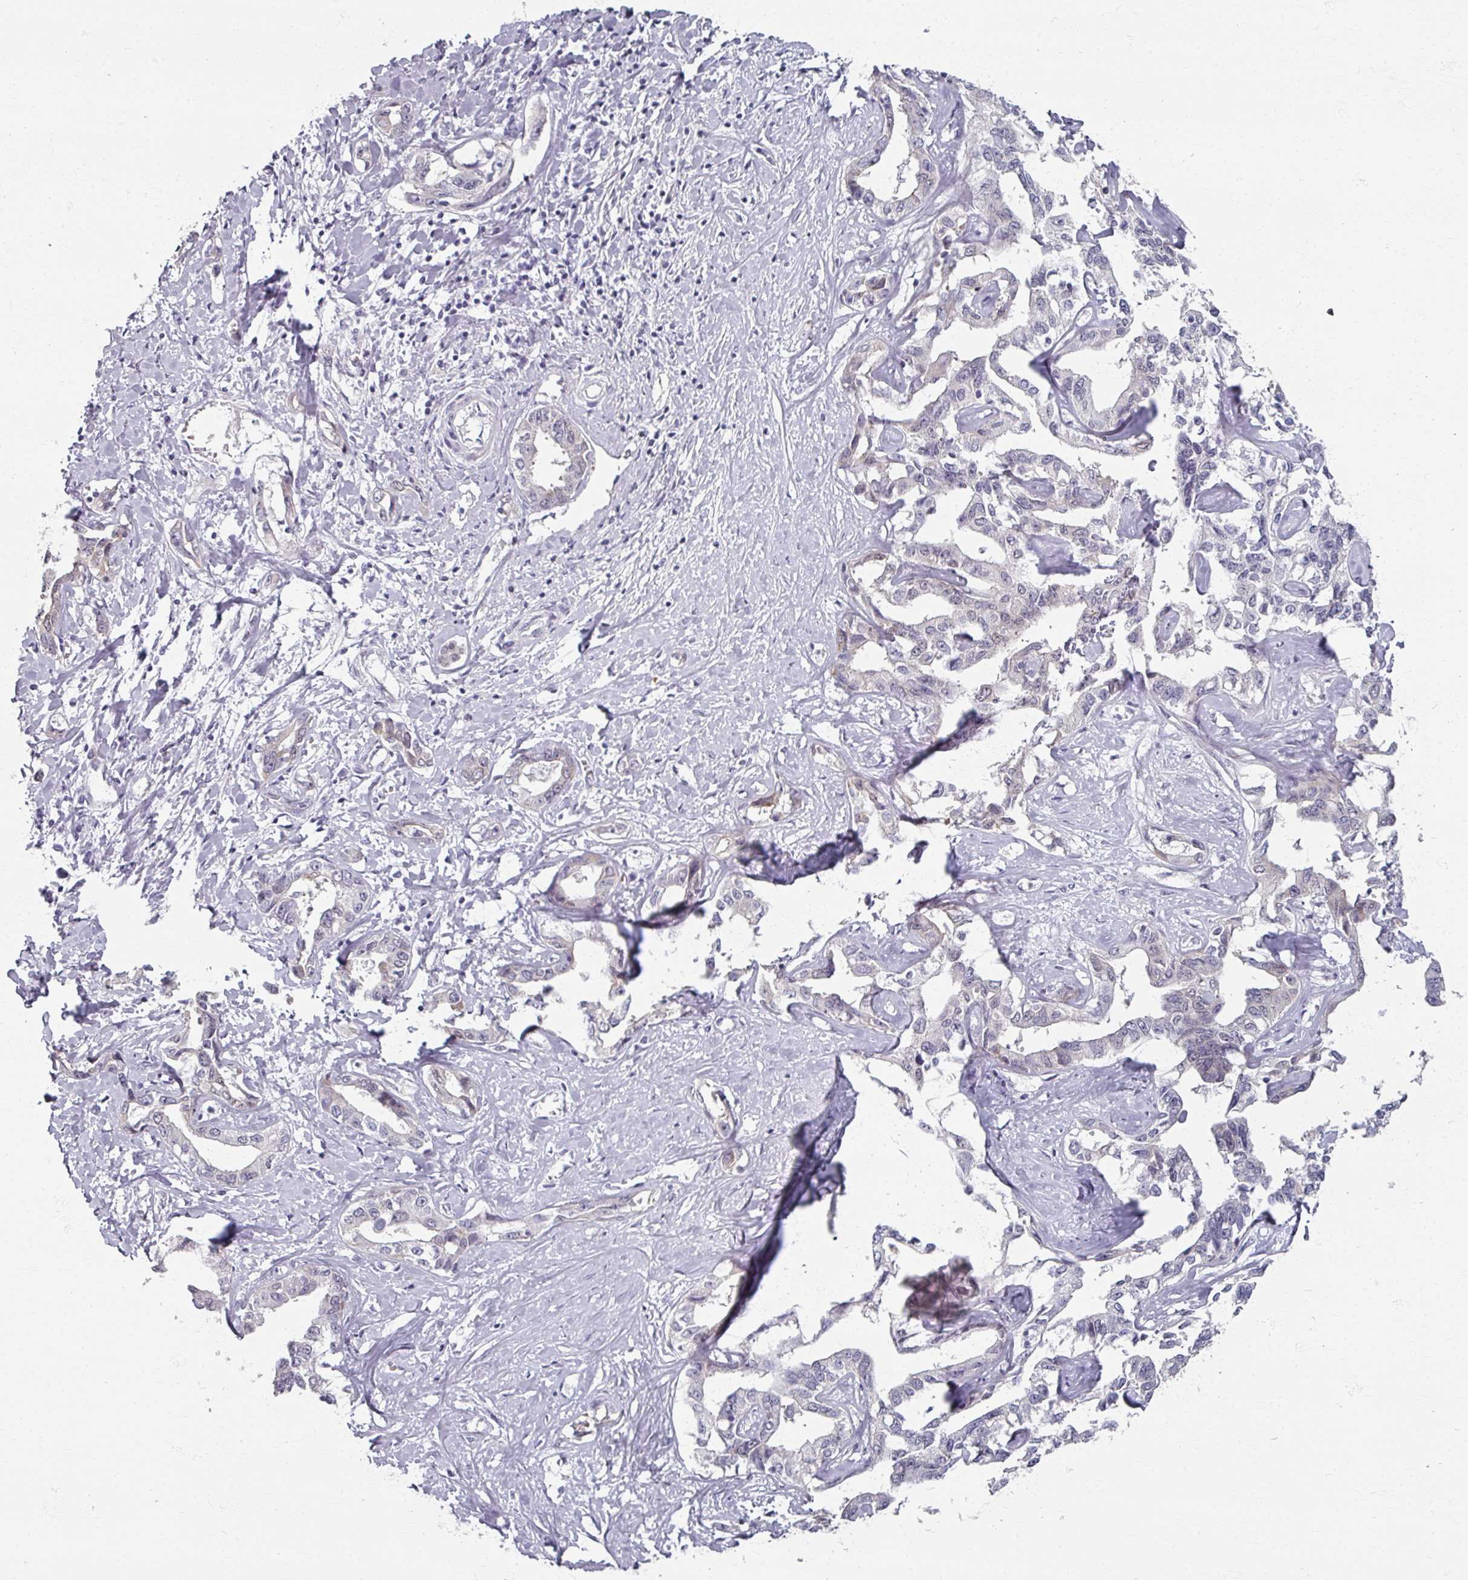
{"staining": {"intensity": "negative", "quantity": "none", "location": "none"}, "tissue": "liver cancer", "cell_type": "Tumor cells", "image_type": "cancer", "snomed": [{"axis": "morphology", "description": "Cholangiocarcinoma"}, {"axis": "topography", "description": "Liver"}], "caption": "Liver cancer was stained to show a protein in brown. There is no significant staining in tumor cells. (Brightfield microscopy of DAB (3,3'-diaminobenzidine) immunohistochemistry at high magnification).", "gene": "RIPOR3", "patient": {"sex": "male", "age": 59}}